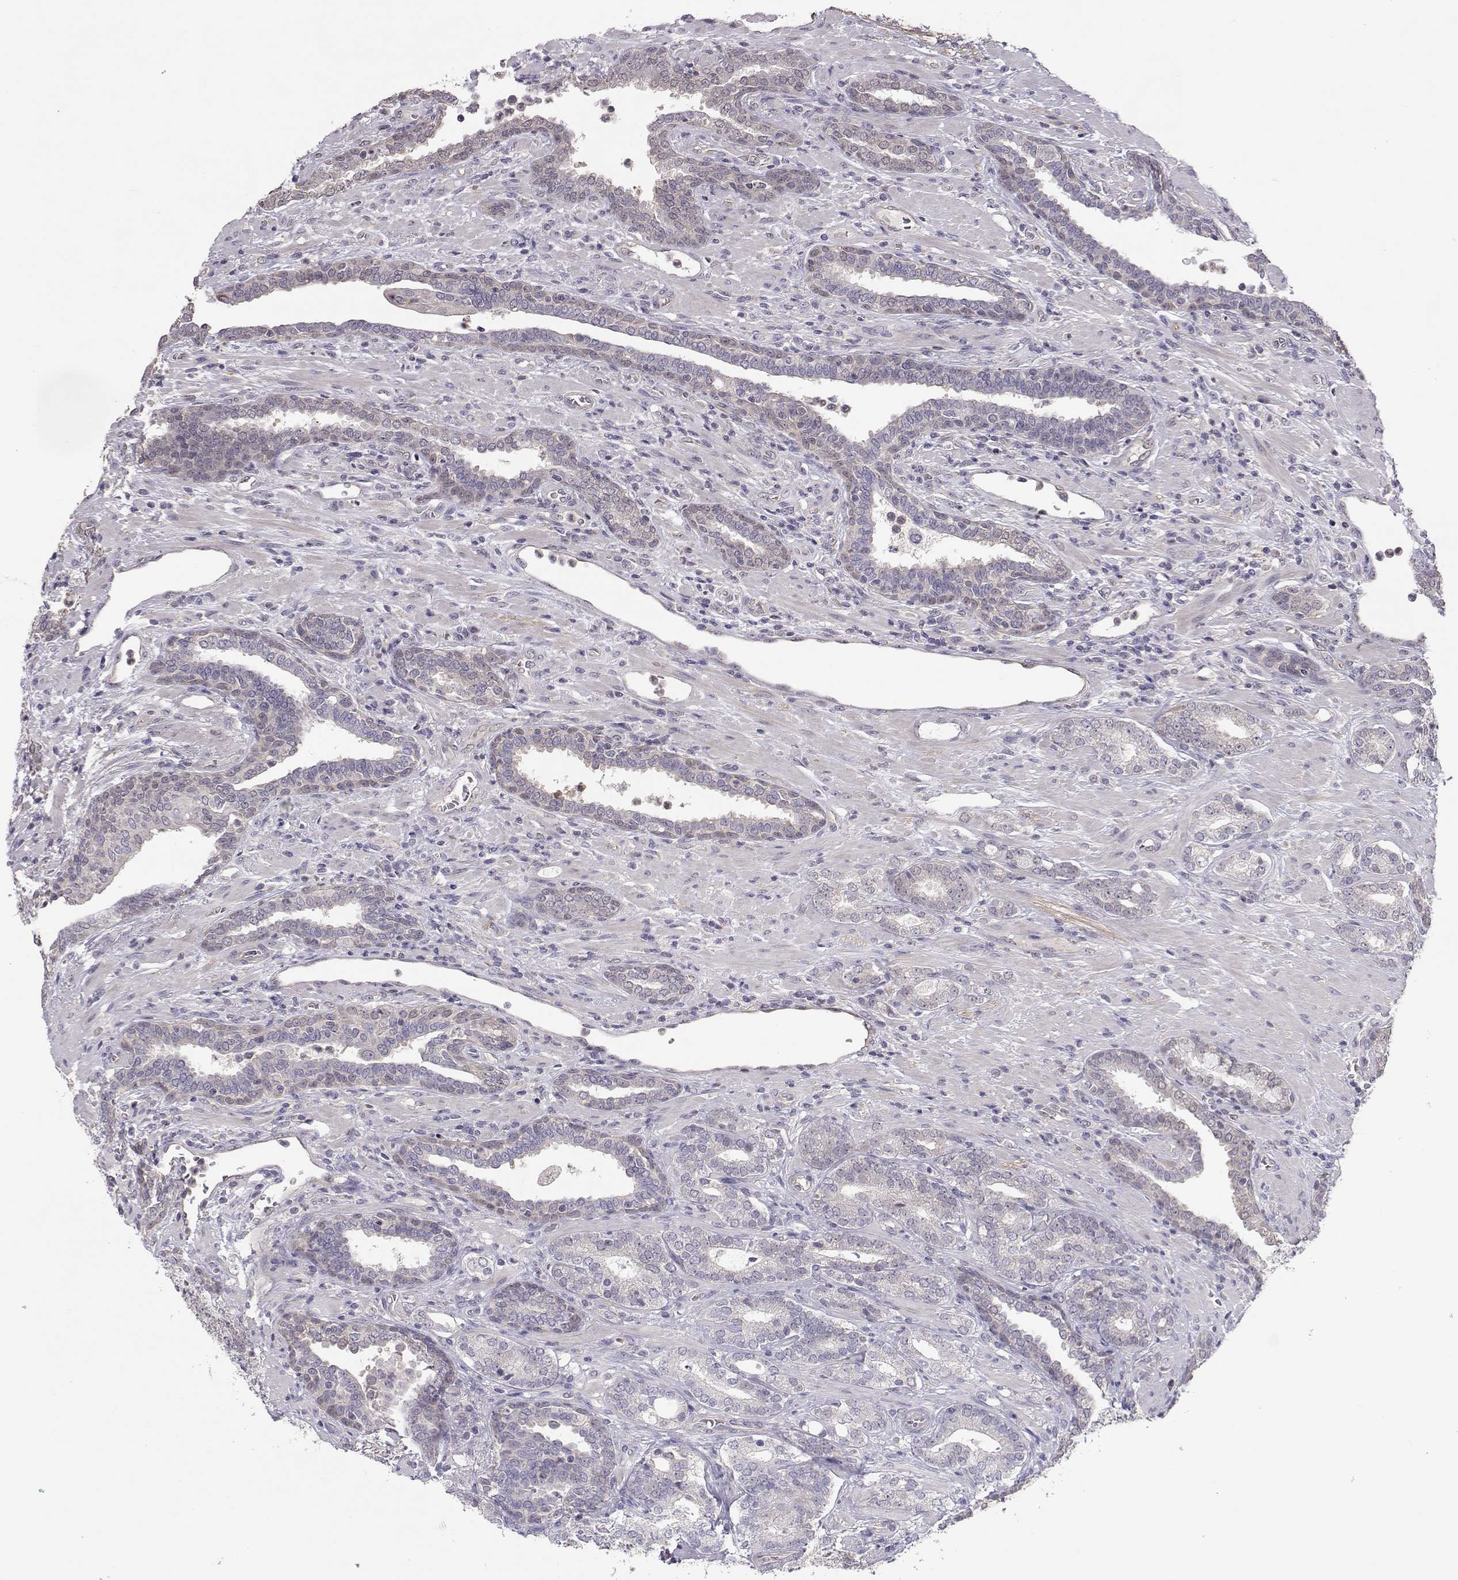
{"staining": {"intensity": "weak", "quantity": "<25%", "location": "cytoplasmic/membranous"}, "tissue": "prostate cancer", "cell_type": "Tumor cells", "image_type": "cancer", "snomed": [{"axis": "morphology", "description": "Adenocarcinoma, Low grade"}, {"axis": "topography", "description": "Prostate"}], "caption": "Prostate cancer was stained to show a protein in brown. There is no significant staining in tumor cells.", "gene": "NCAM2", "patient": {"sex": "male", "age": 61}}